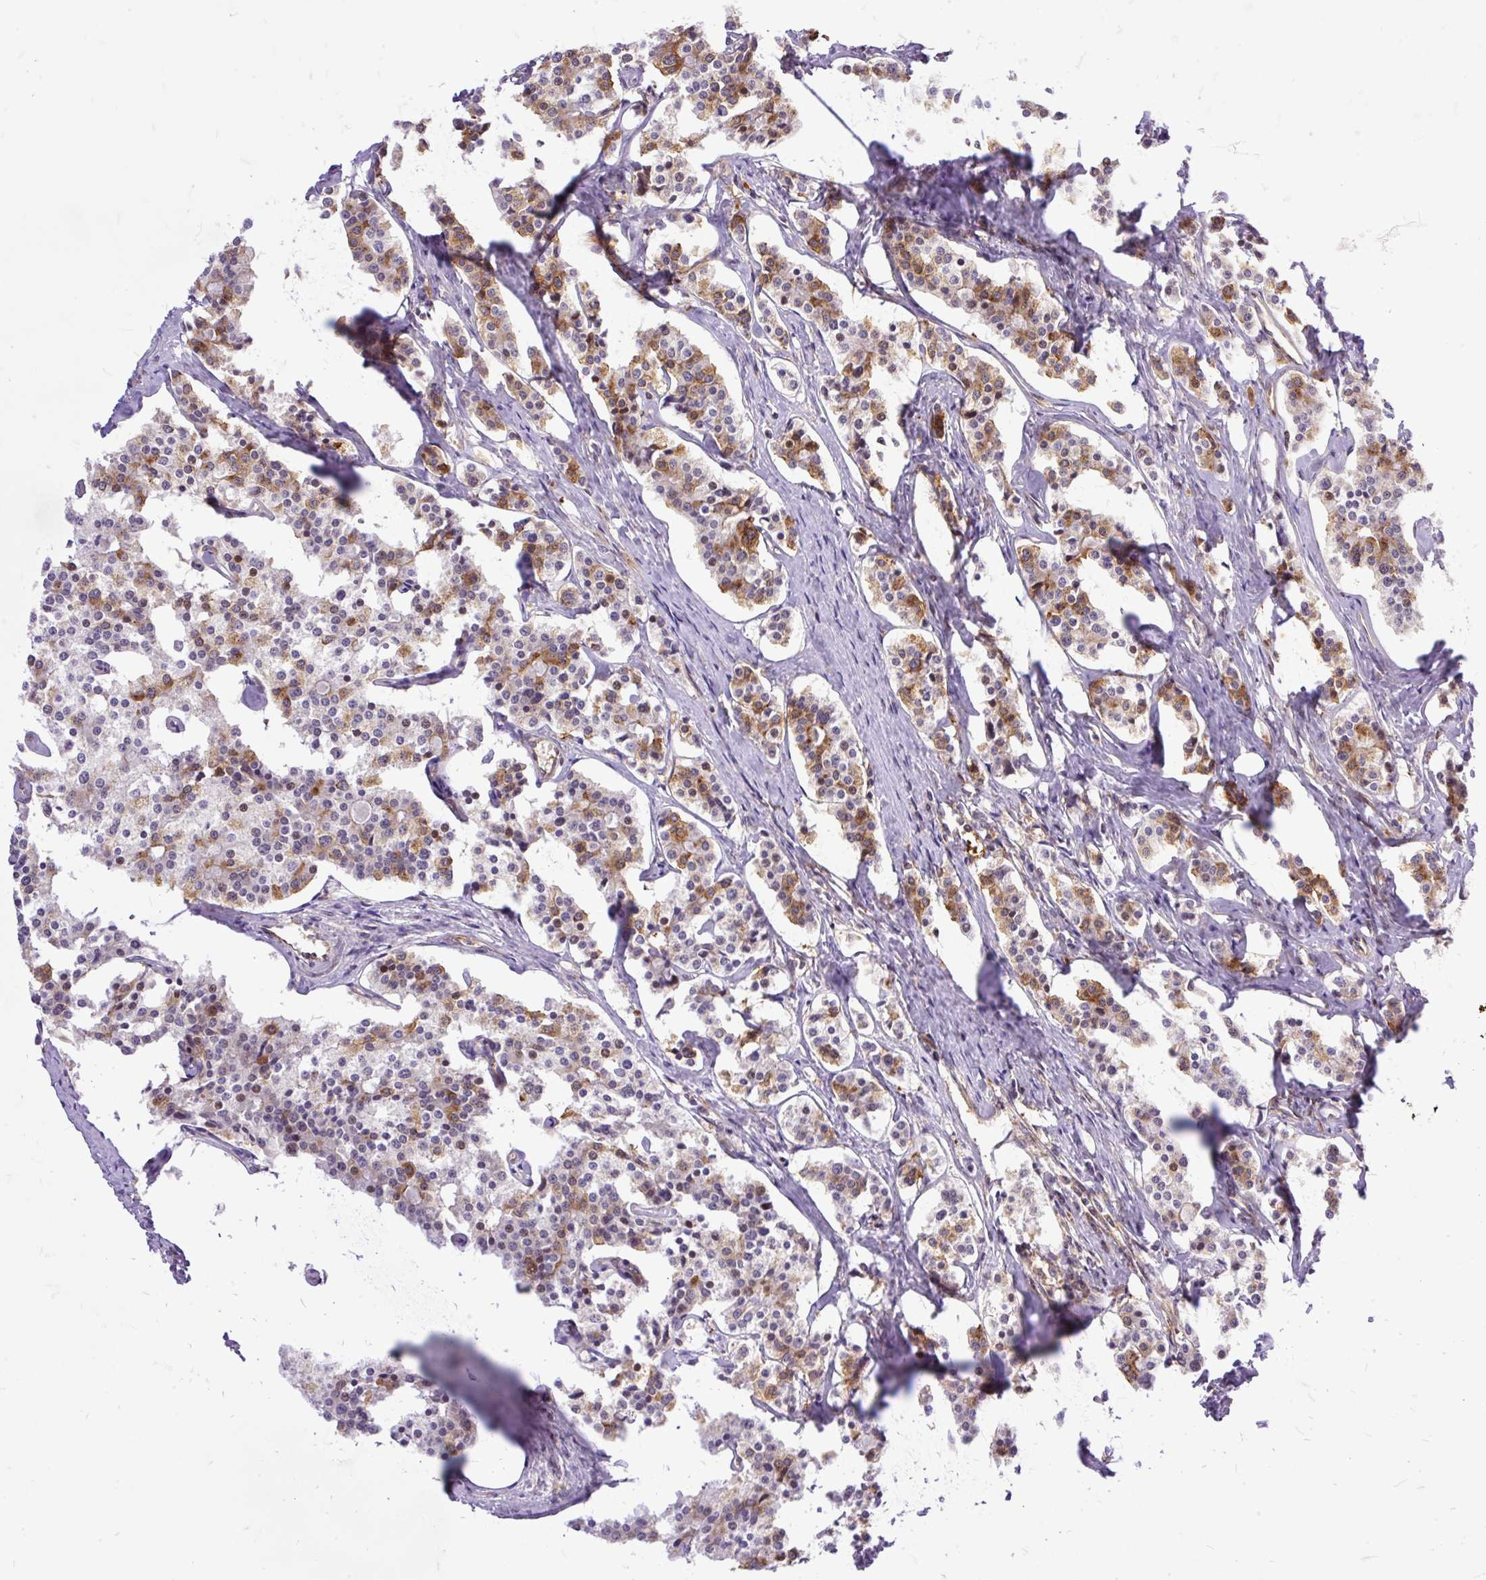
{"staining": {"intensity": "moderate", "quantity": "25%-75%", "location": "cytoplasmic/membranous"}, "tissue": "carcinoid", "cell_type": "Tumor cells", "image_type": "cancer", "snomed": [{"axis": "morphology", "description": "Carcinoid, malignant, NOS"}, {"axis": "topography", "description": "Small intestine"}], "caption": "Moderate cytoplasmic/membranous positivity for a protein is appreciated in approximately 25%-75% of tumor cells of carcinoid using IHC.", "gene": "TRIM17", "patient": {"sex": "male", "age": 63}}